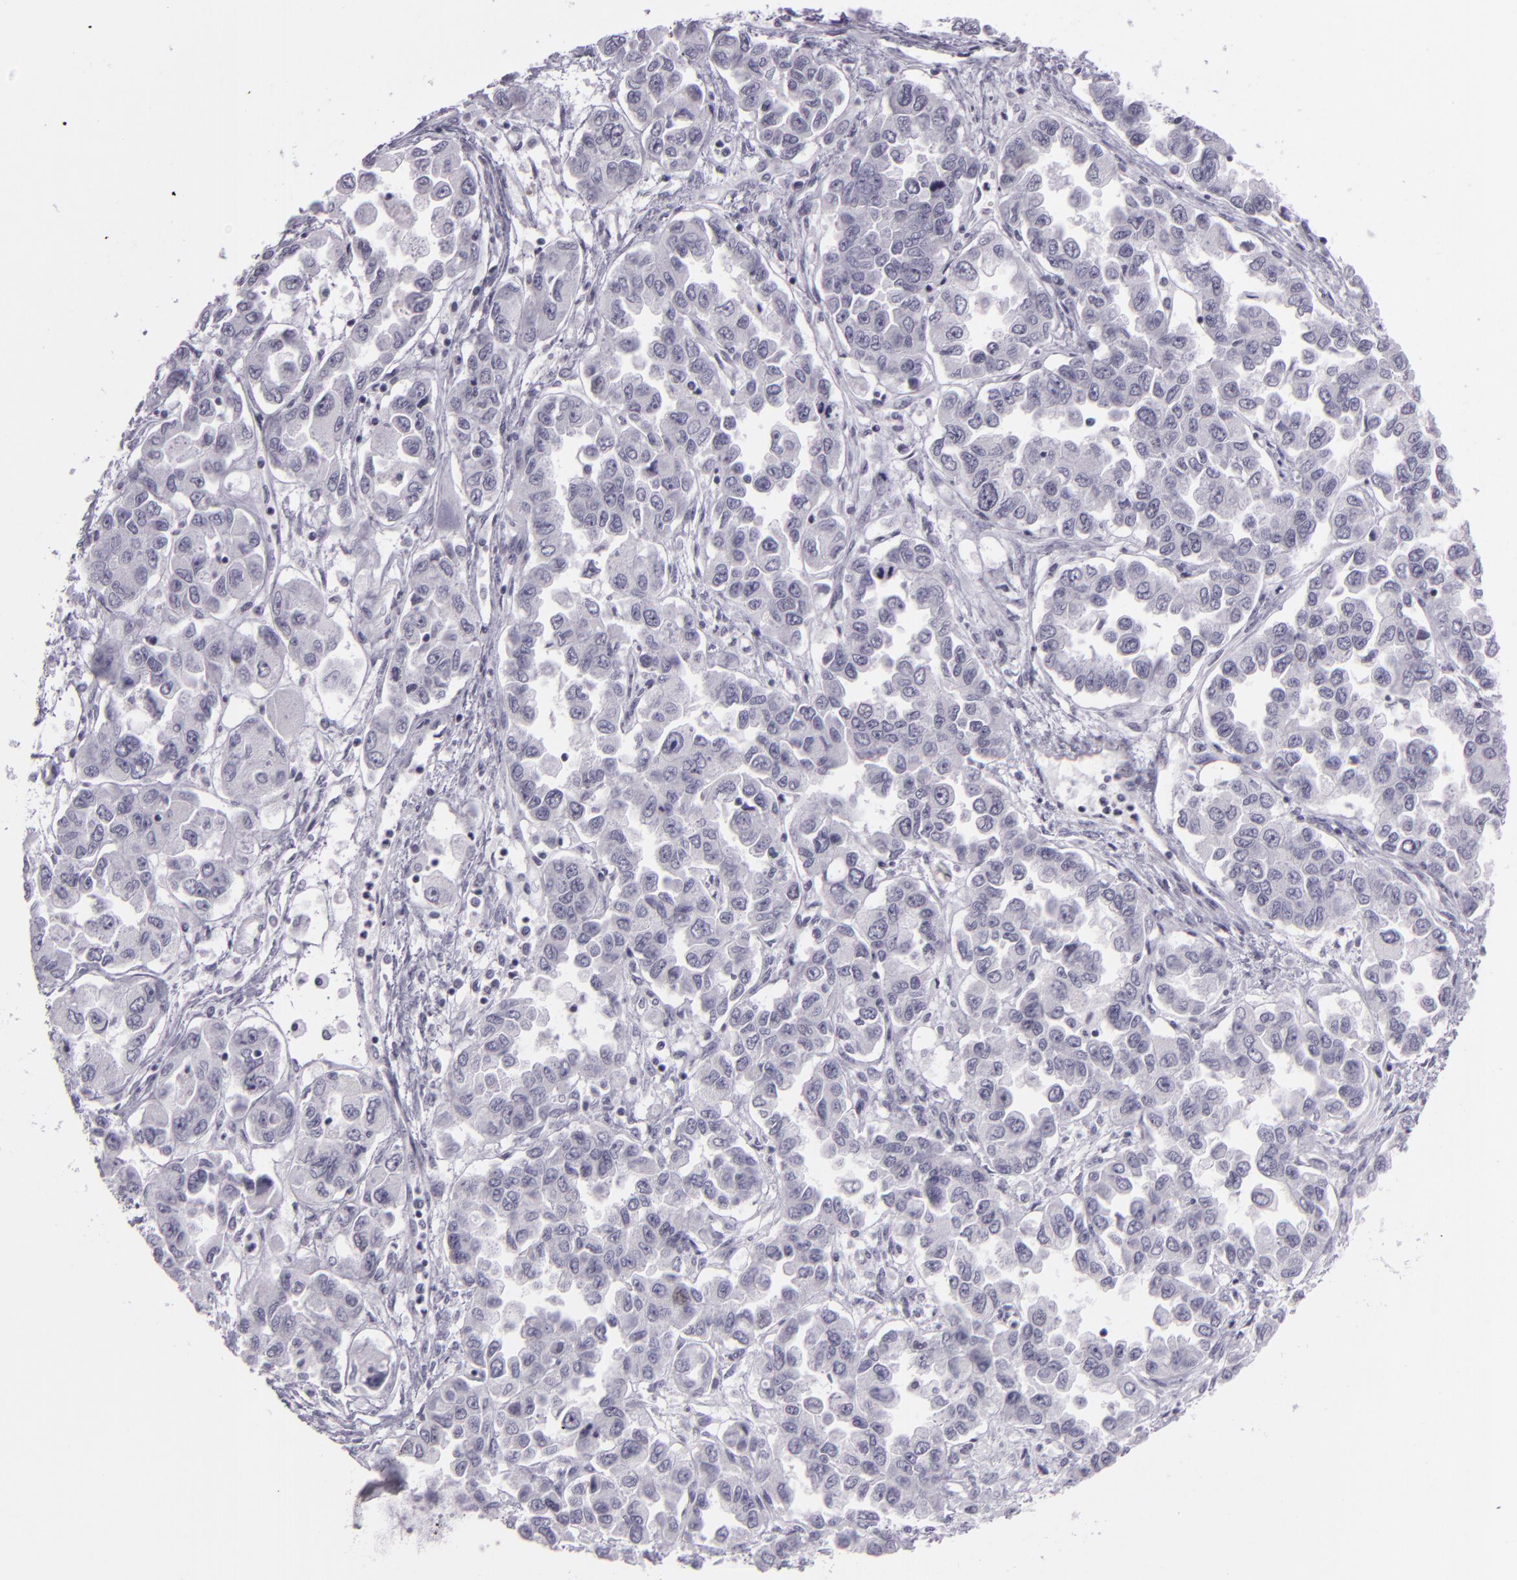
{"staining": {"intensity": "weak", "quantity": "<25%", "location": "nuclear"}, "tissue": "ovarian cancer", "cell_type": "Tumor cells", "image_type": "cancer", "snomed": [{"axis": "morphology", "description": "Cystadenocarcinoma, serous, NOS"}, {"axis": "topography", "description": "Ovary"}], "caption": "Image shows no protein positivity in tumor cells of ovarian cancer (serous cystadenocarcinoma) tissue. (Immunohistochemistry (ihc), brightfield microscopy, high magnification).", "gene": "MCM3", "patient": {"sex": "female", "age": 84}}